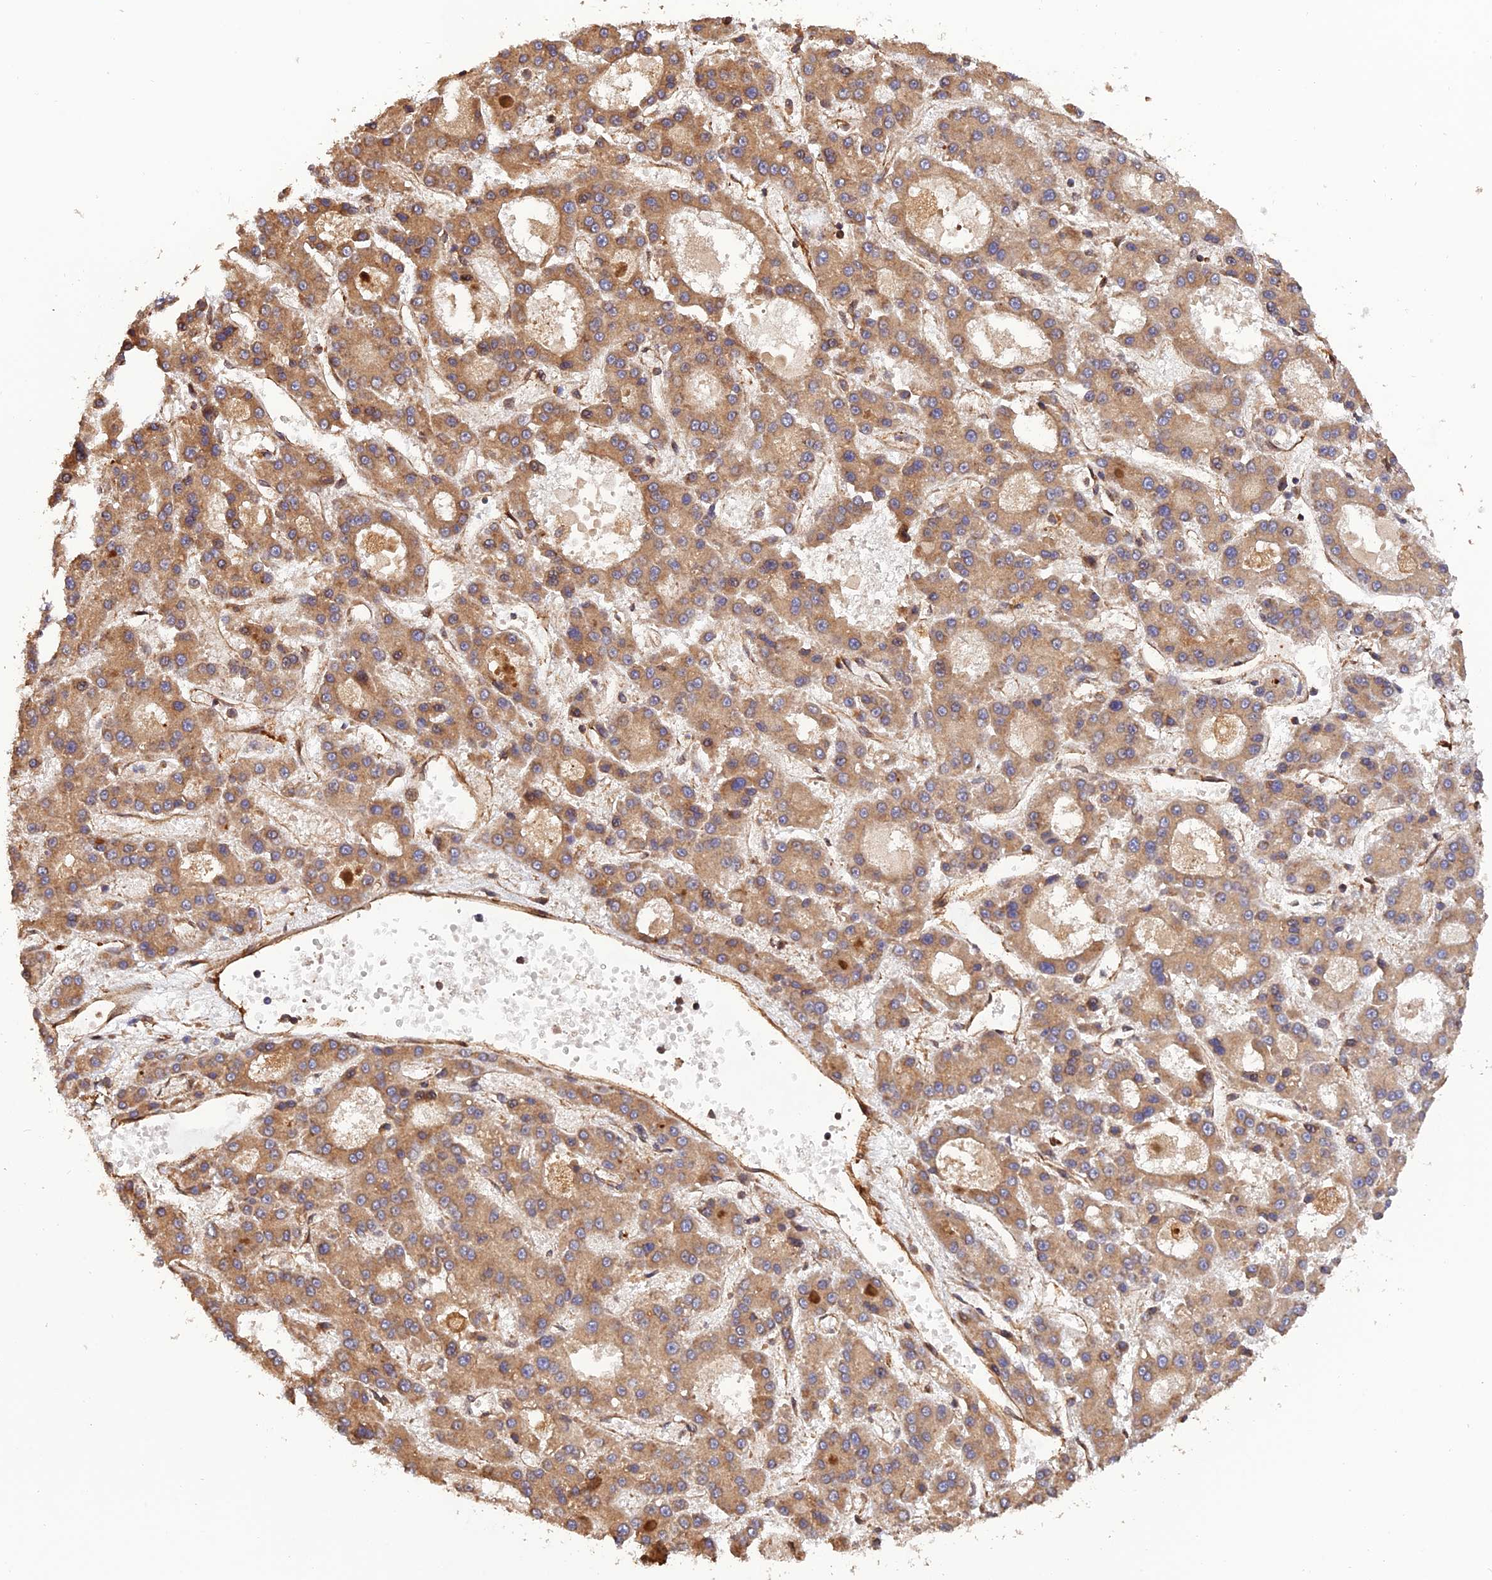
{"staining": {"intensity": "moderate", "quantity": ">75%", "location": "cytoplasmic/membranous"}, "tissue": "liver cancer", "cell_type": "Tumor cells", "image_type": "cancer", "snomed": [{"axis": "morphology", "description": "Carcinoma, Hepatocellular, NOS"}, {"axis": "topography", "description": "Liver"}], "caption": "Liver hepatocellular carcinoma was stained to show a protein in brown. There is medium levels of moderate cytoplasmic/membranous staining in about >75% of tumor cells. (IHC, brightfield microscopy, high magnification).", "gene": "CREBL2", "patient": {"sex": "male", "age": 70}}